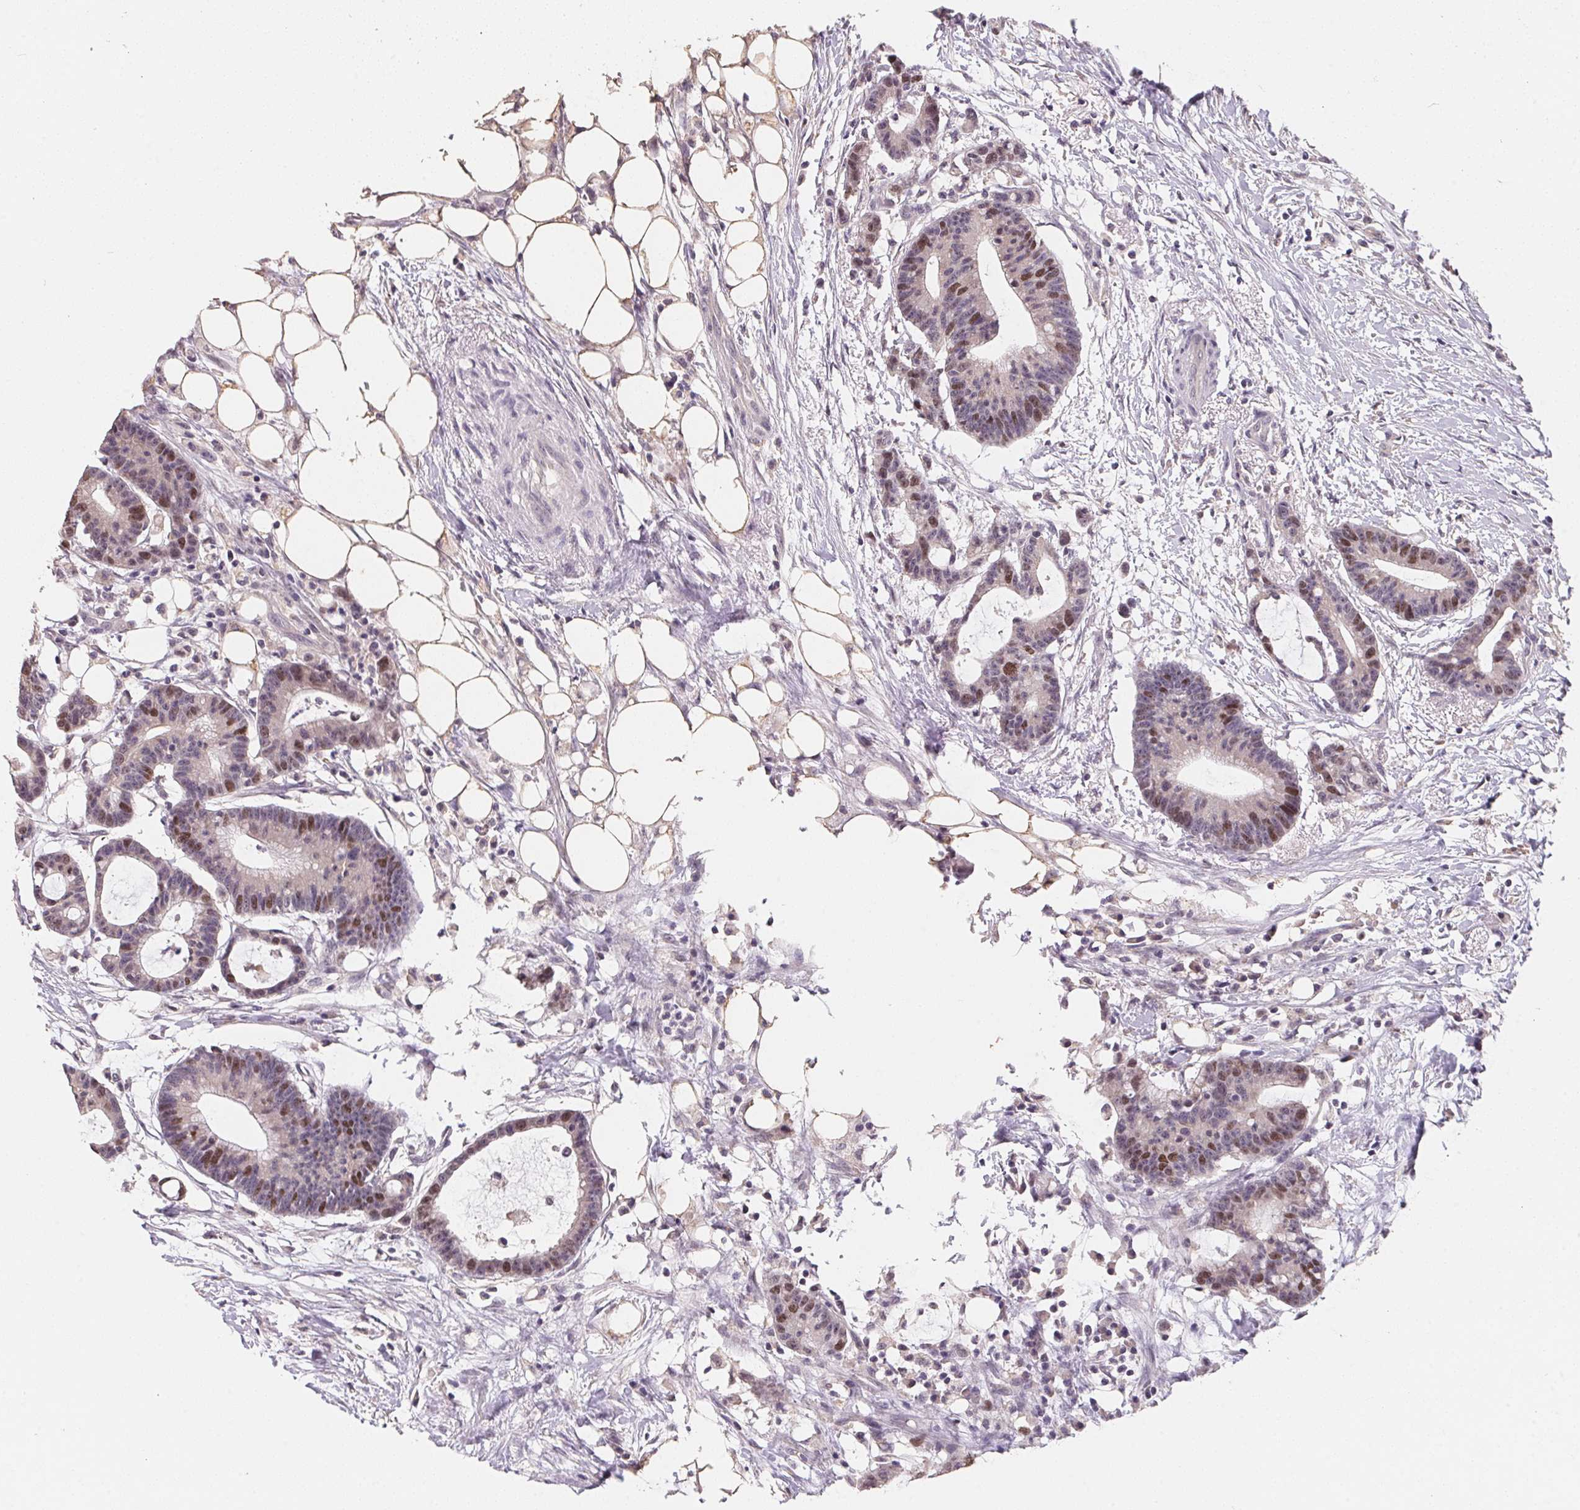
{"staining": {"intensity": "moderate", "quantity": "<25%", "location": "nuclear"}, "tissue": "colorectal cancer", "cell_type": "Tumor cells", "image_type": "cancer", "snomed": [{"axis": "morphology", "description": "Adenocarcinoma, NOS"}, {"axis": "topography", "description": "Colon"}], "caption": "This micrograph exhibits immunohistochemistry (IHC) staining of adenocarcinoma (colorectal), with low moderate nuclear positivity in about <25% of tumor cells.", "gene": "KIFC1", "patient": {"sex": "female", "age": 78}}